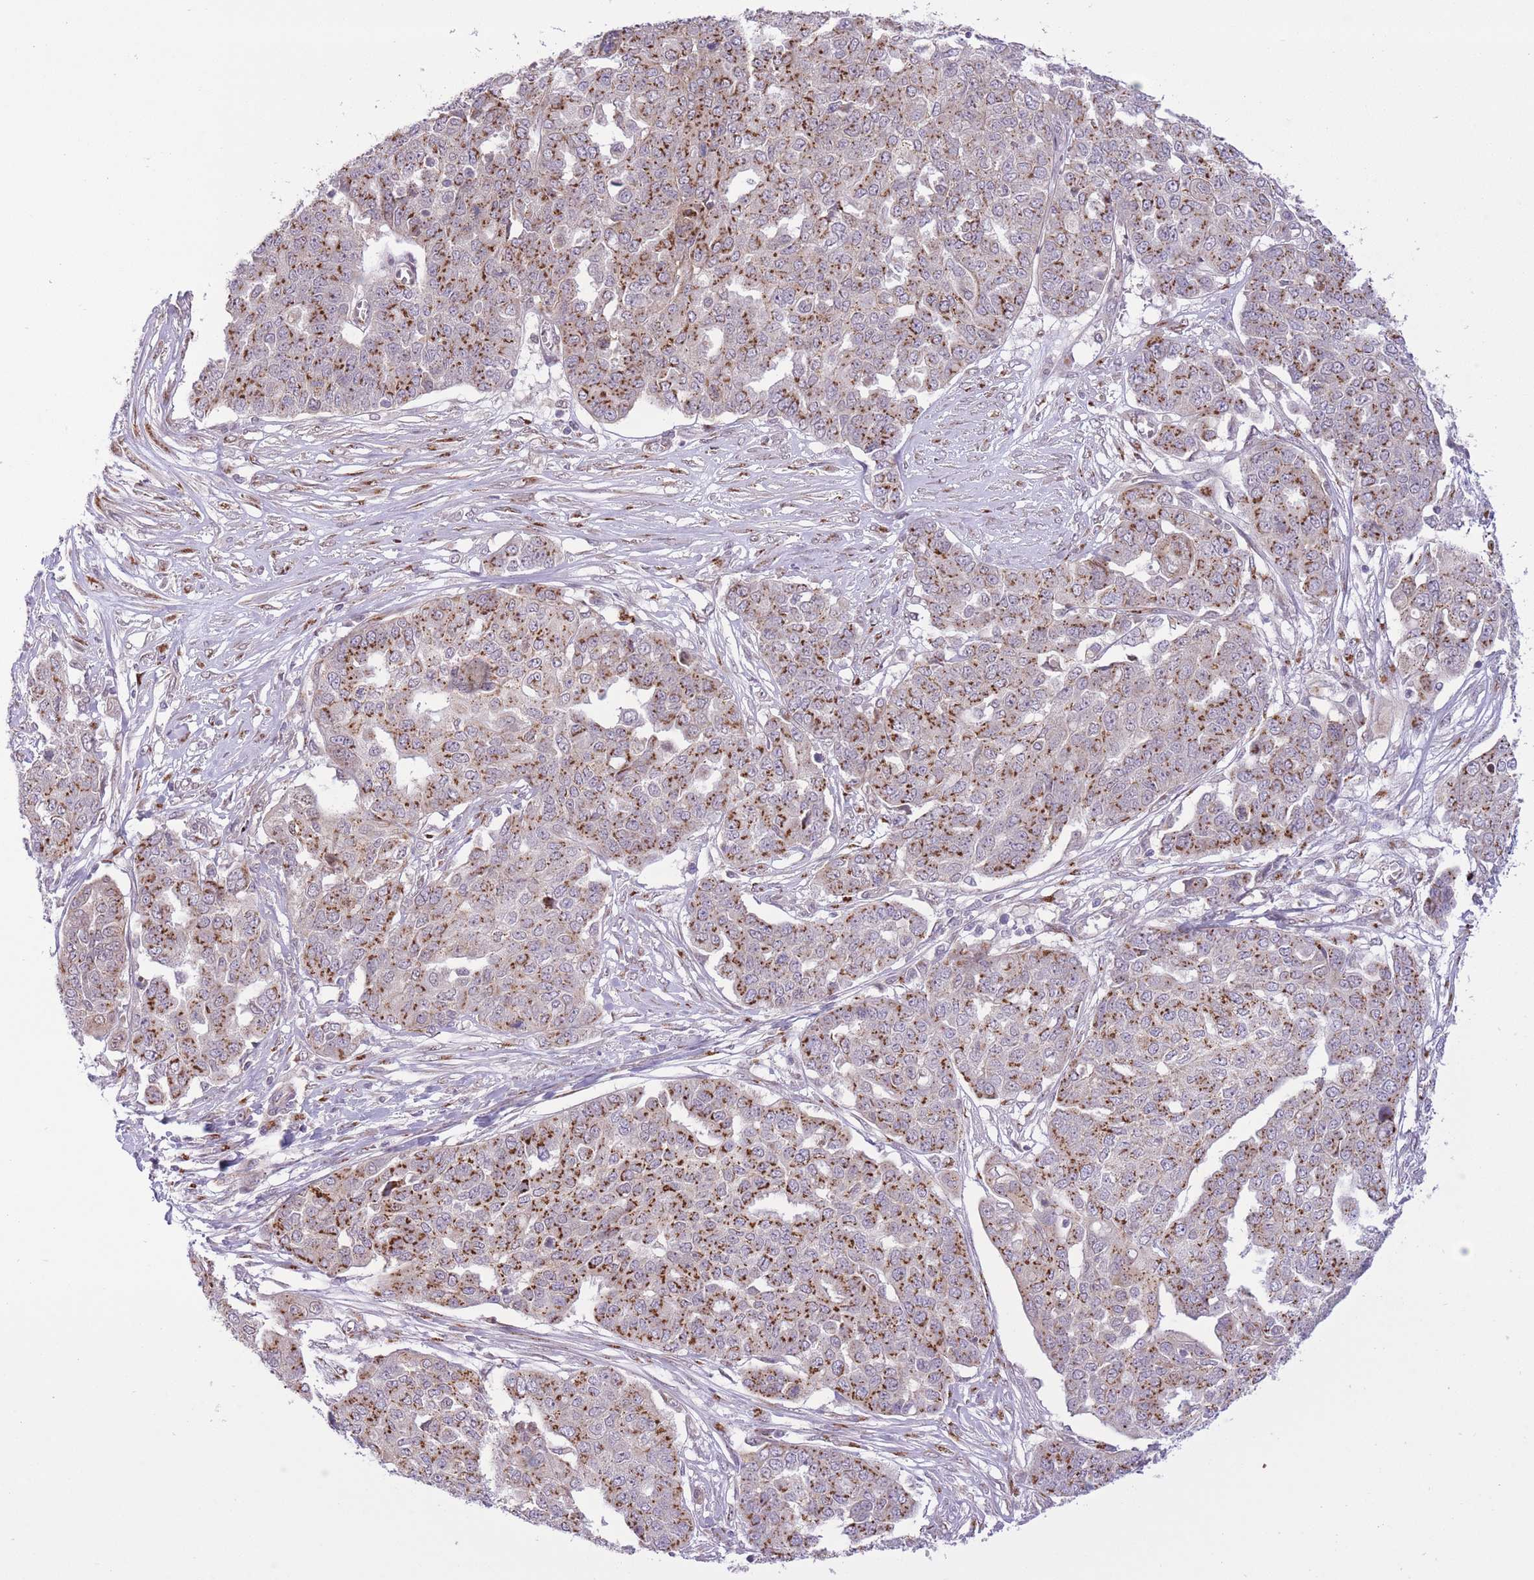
{"staining": {"intensity": "strong", "quantity": ">75%", "location": "cytoplasmic/membranous"}, "tissue": "ovarian cancer", "cell_type": "Tumor cells", "image_type": "cancer", "snomed": [{"axis": "morphology", "description": "Cystadenocarcinoma, serous, NOS"}, {"axis": "topography", "description": "Soft tissue"}, {"axis": "topography", "description": "Ovary"}], "caption": "This image shows IHC staining of ovarian serous cystadenocarcinoma, with high strong cytoplasmic/membranous staining in about >75% of tumor cells.", "gene": "ZBED5", "patient": {"sex": "female", "age": 57}}